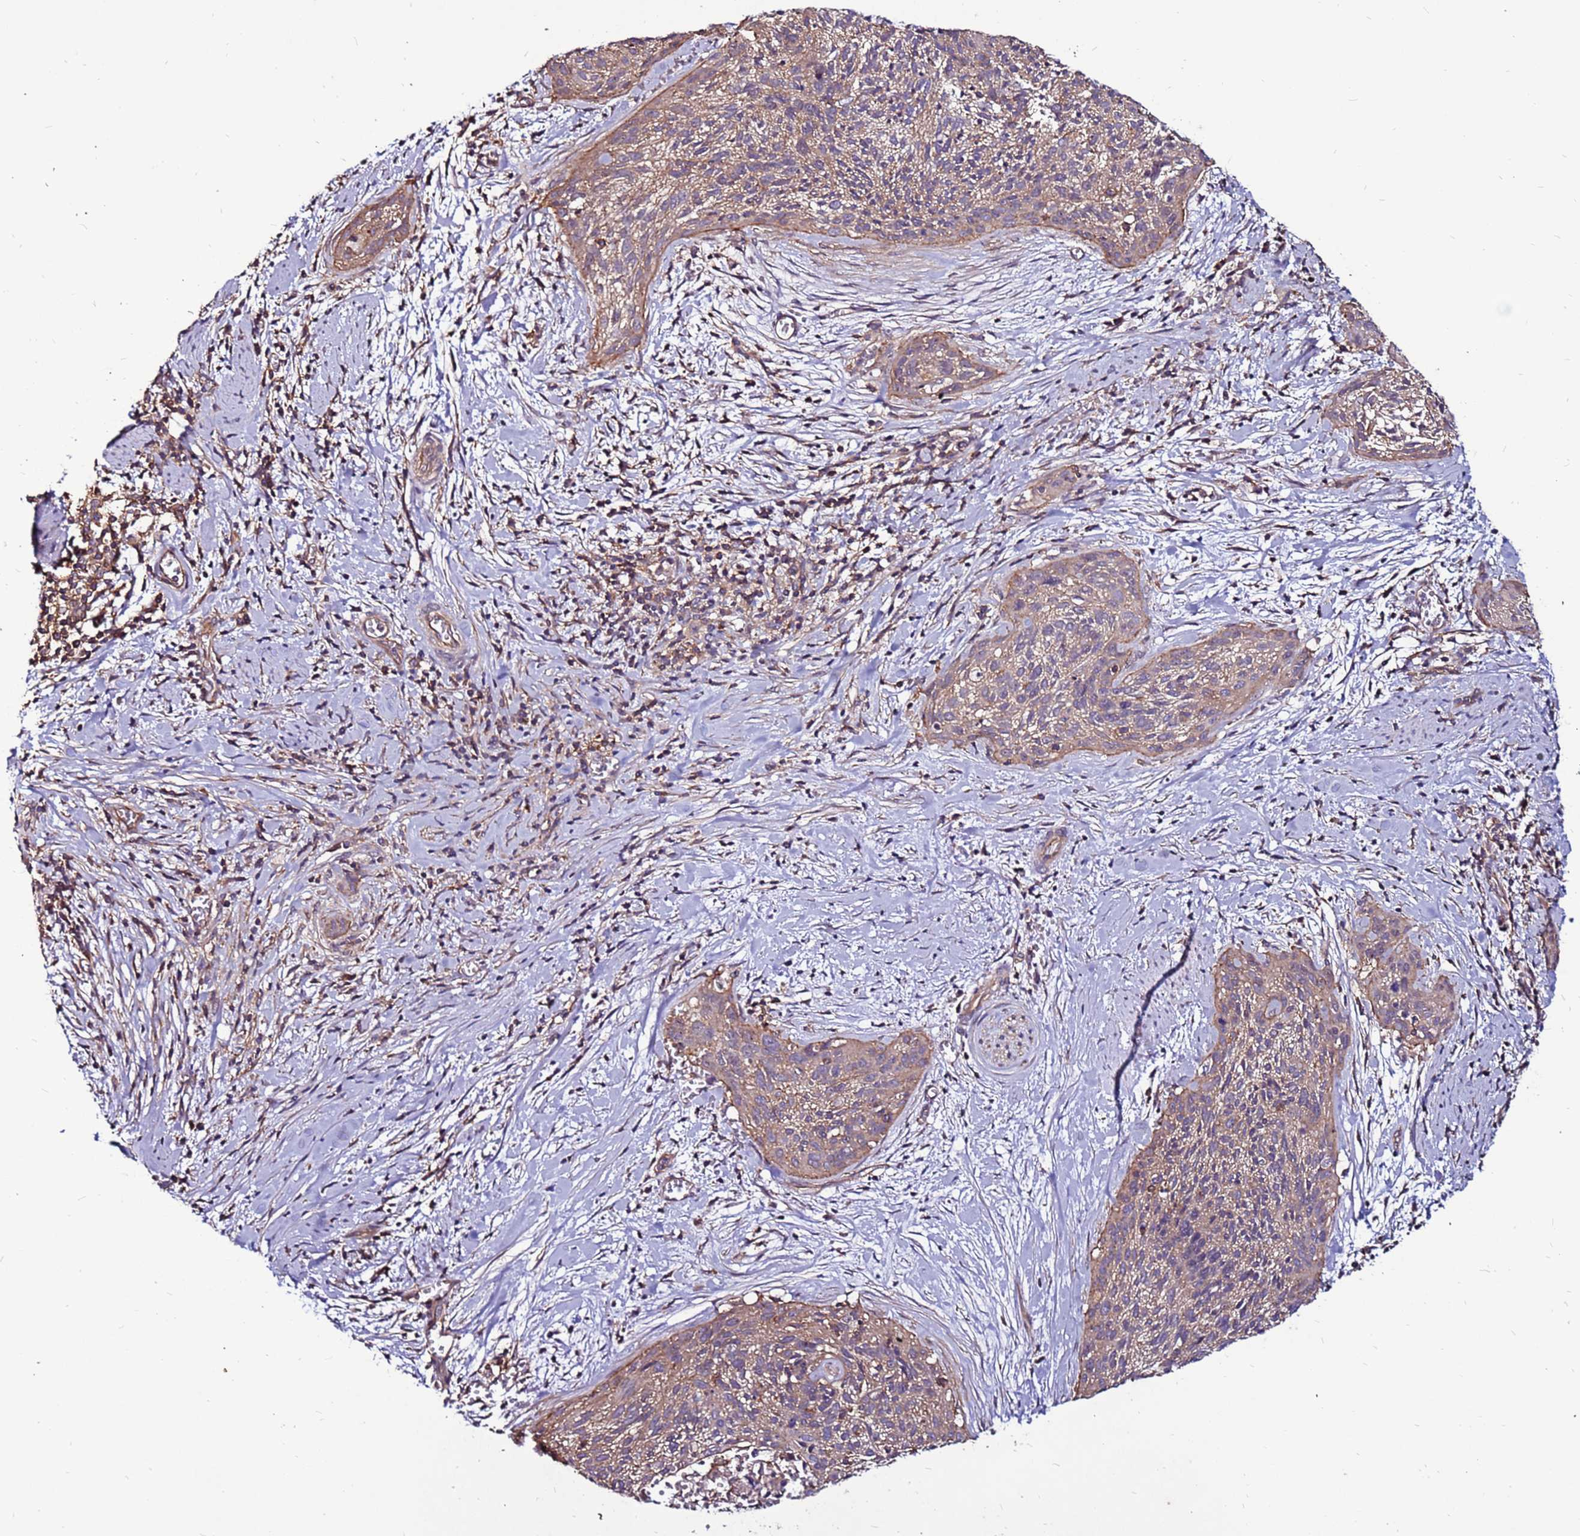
{"staining": {"intensity": "moderate", "quantity": ">75%", "location": "cytoplasmic/membranous"}, "tissue": "cervical cancer", "cell_type": "Tumor cells", "image_type": "cancer", "snomed": [{"axis": "morphology", "description": "Squamous cell carcinoma, NOS"}, {"axis": "topography", "description": "Cervix"}], "caption": "Cervical cancer stained with a brown dye shows moderate cytoplasmic/membranous positive staining in approximately >75% of tumor cells.", "gene": "NRN1L", "patient": {"sex": "female", "age": 55}}